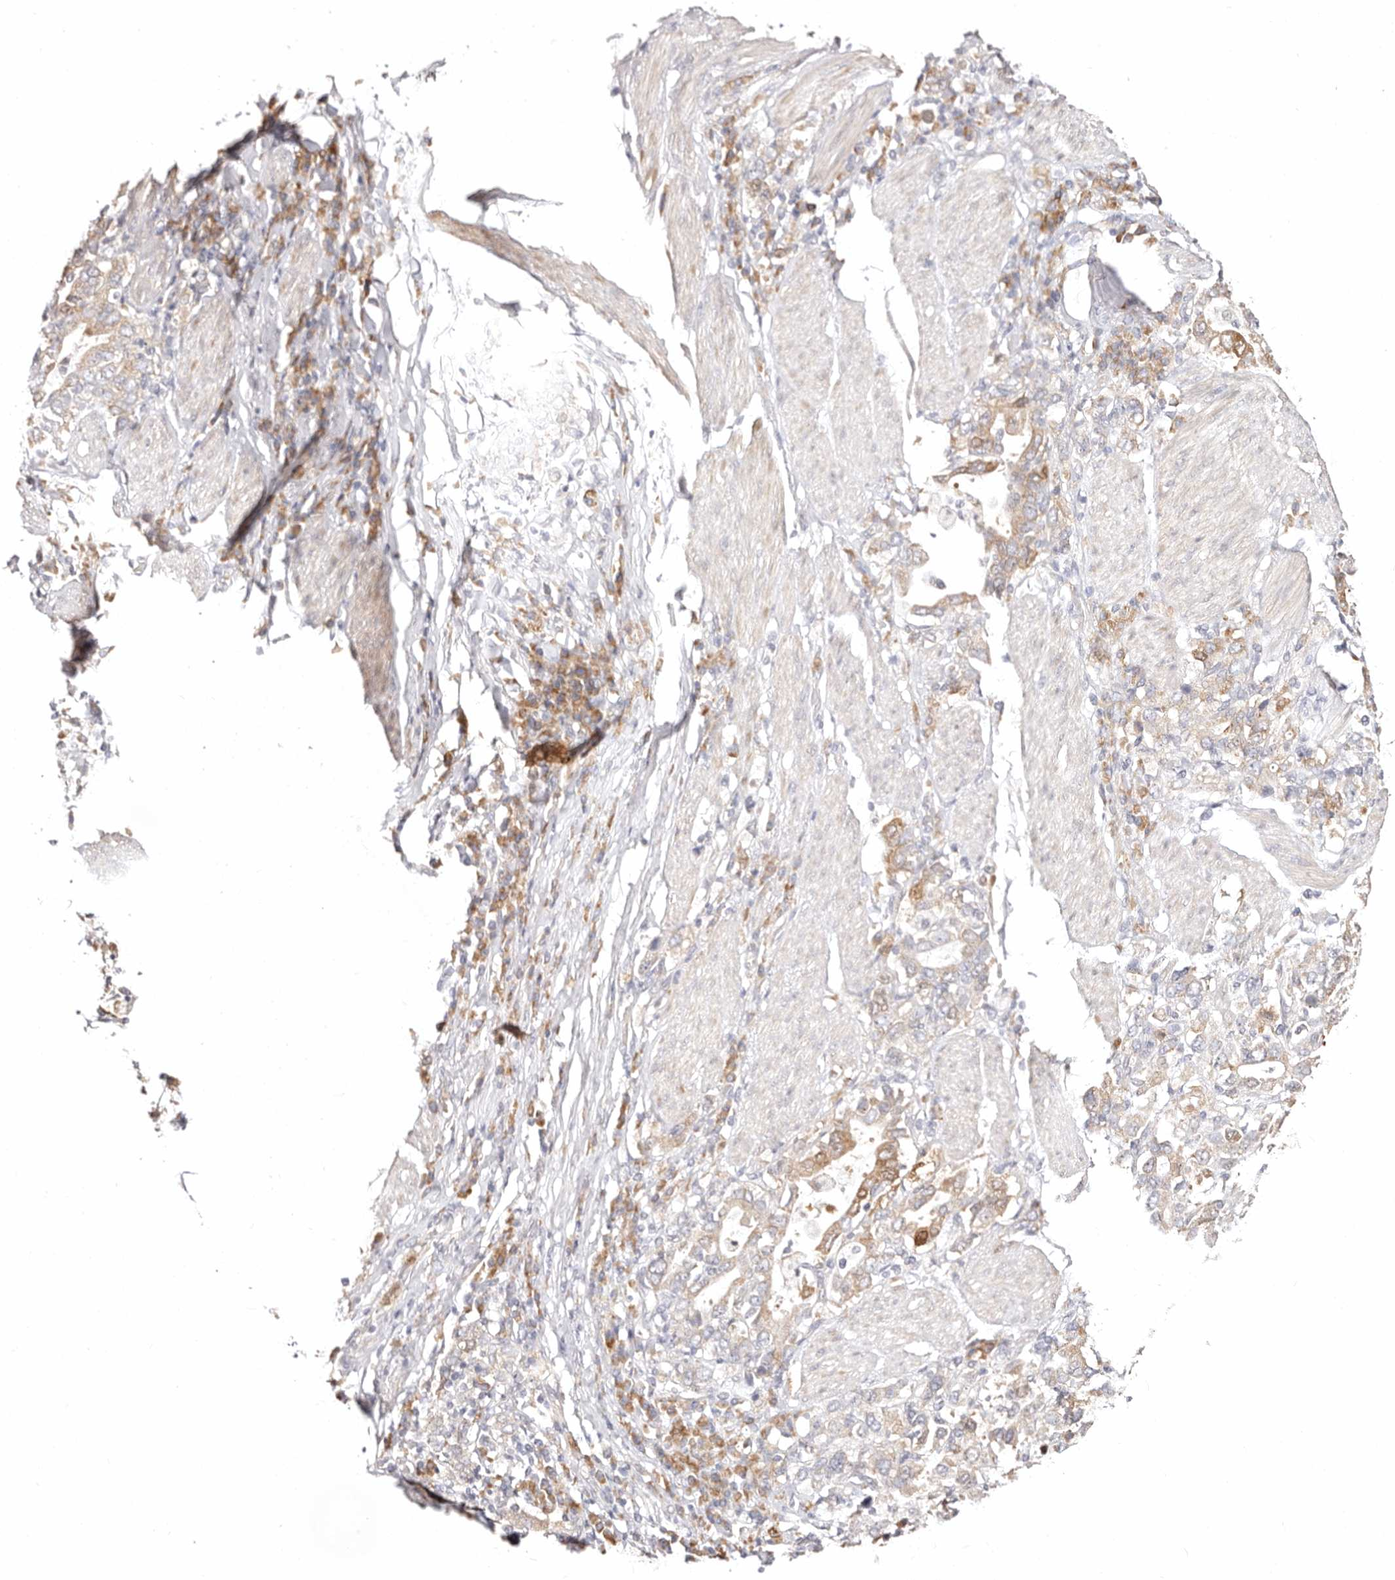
{"staining": {"intensity": "moderate", "quantity": "<25%", "location": "cytoplasmic/membranous,nuclear"}, "tissue": "stomach cancer", "cell_type": "Tumor cells", "image_type": "cancer", "snomed": [{"axis": "morphology", "description": "Adenocarcinoma, NOS"}, {"axis": "topography", "description": "Stomach, upper"}], "caption": "IHC (DAB) staining of human adenocarcinoma (stomach) shows moderate cytoplasmic/membranous and nuclear protein expression in about <25% of tumor cells. Nuclei are stained in blue.", "gene": "BCL2L15", "patient": {"sex": "male", "age": 62}}